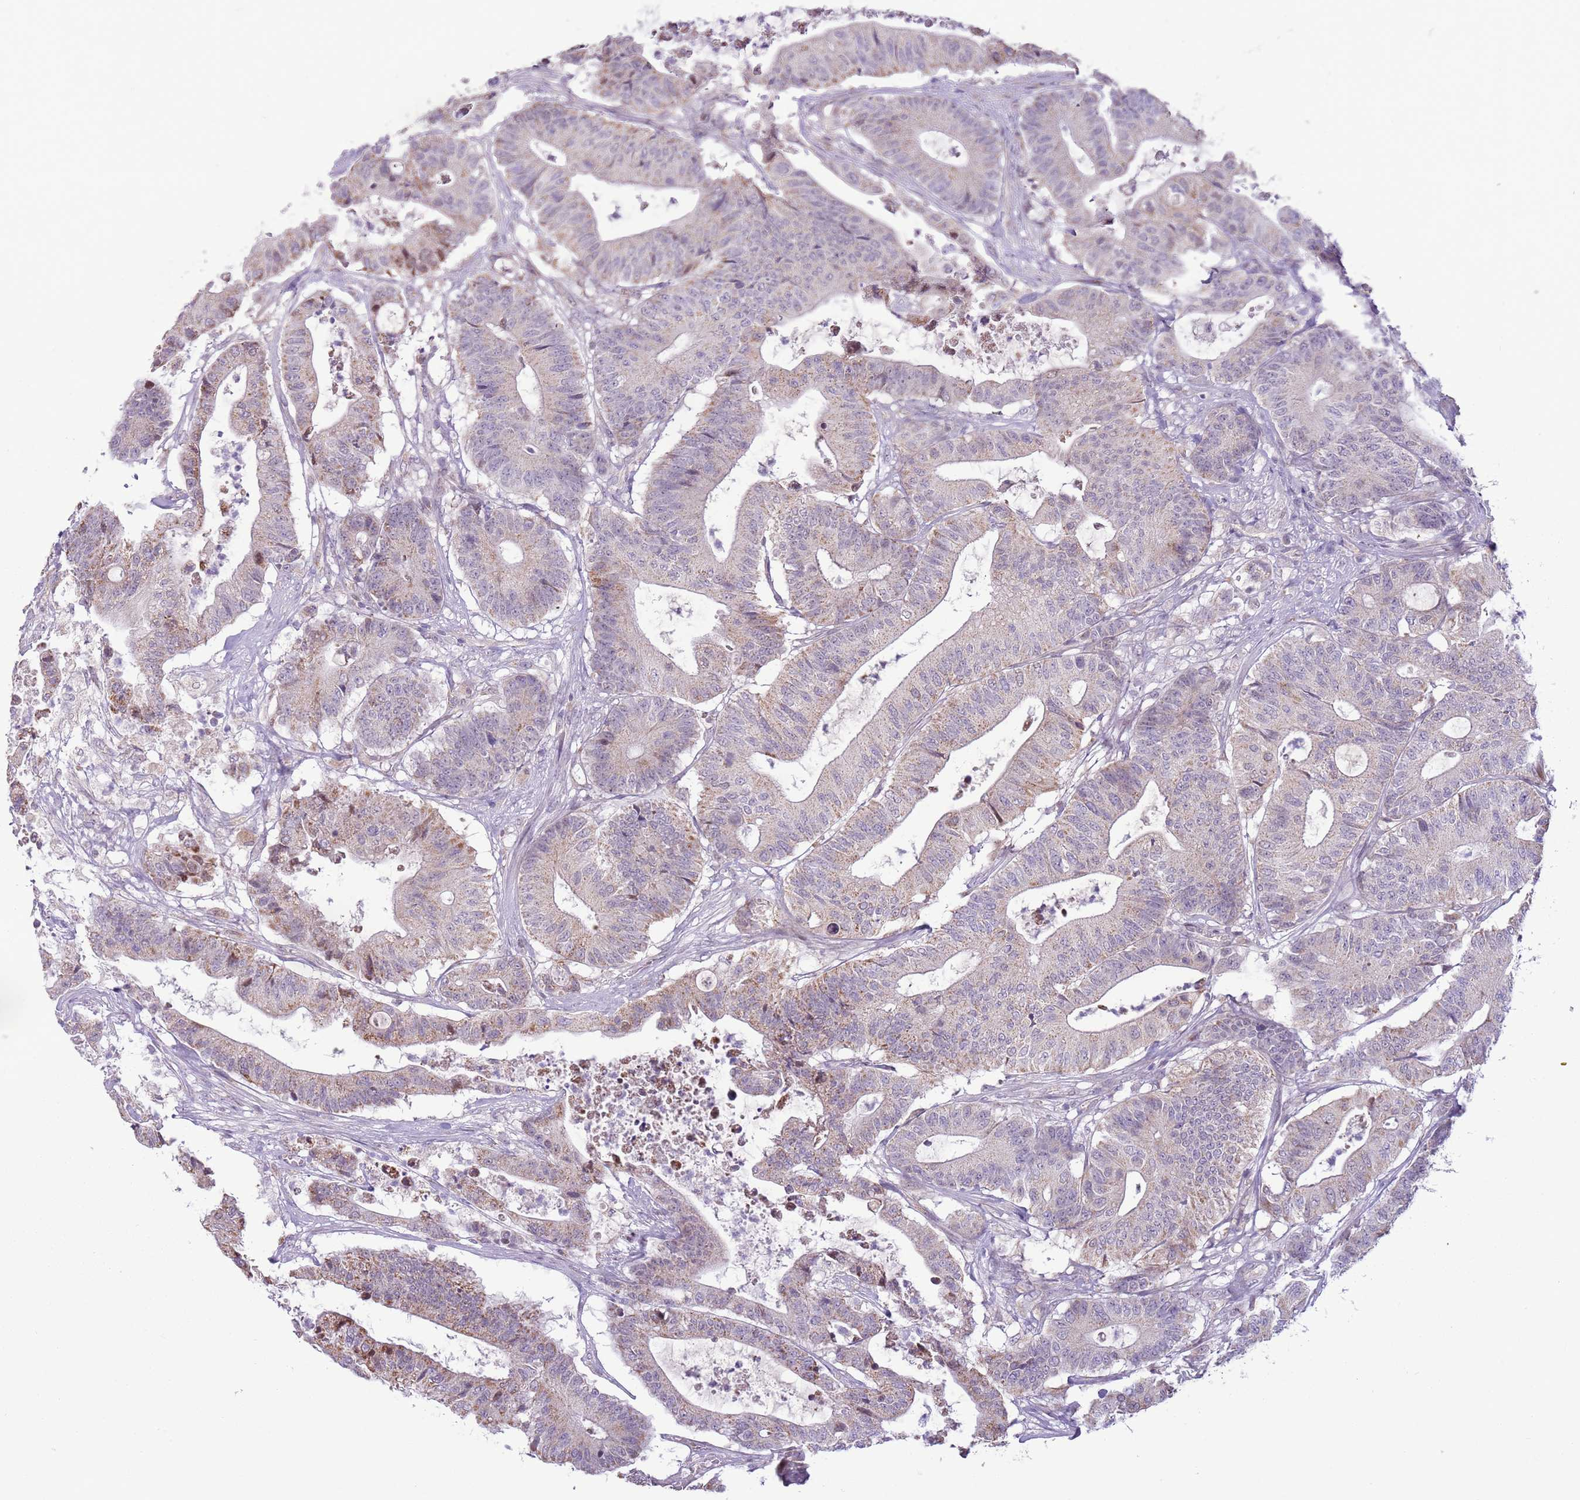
{"staining": {"intensity": "weak", "quantity": "25%-75%", "location": "cytoplasmic/membranous"}, "tissue": "colorectal cancer", "cell_type": "Tumor cells", "image_type": "cancer", "snomed": [{"axis": "morphology", "description": "Adenocarcinoma, NOS"}, {"axis": "topography", "description": "Colon"}], "caption": "An IHC image of neoplastic tissue is shown. Protein staining in brown labels weak cytoplasmic/membranous positivity in colorectal cancer within tumor cells.", "gene": "MLLT11", "patient": {"sex": "female", "age": 84}}